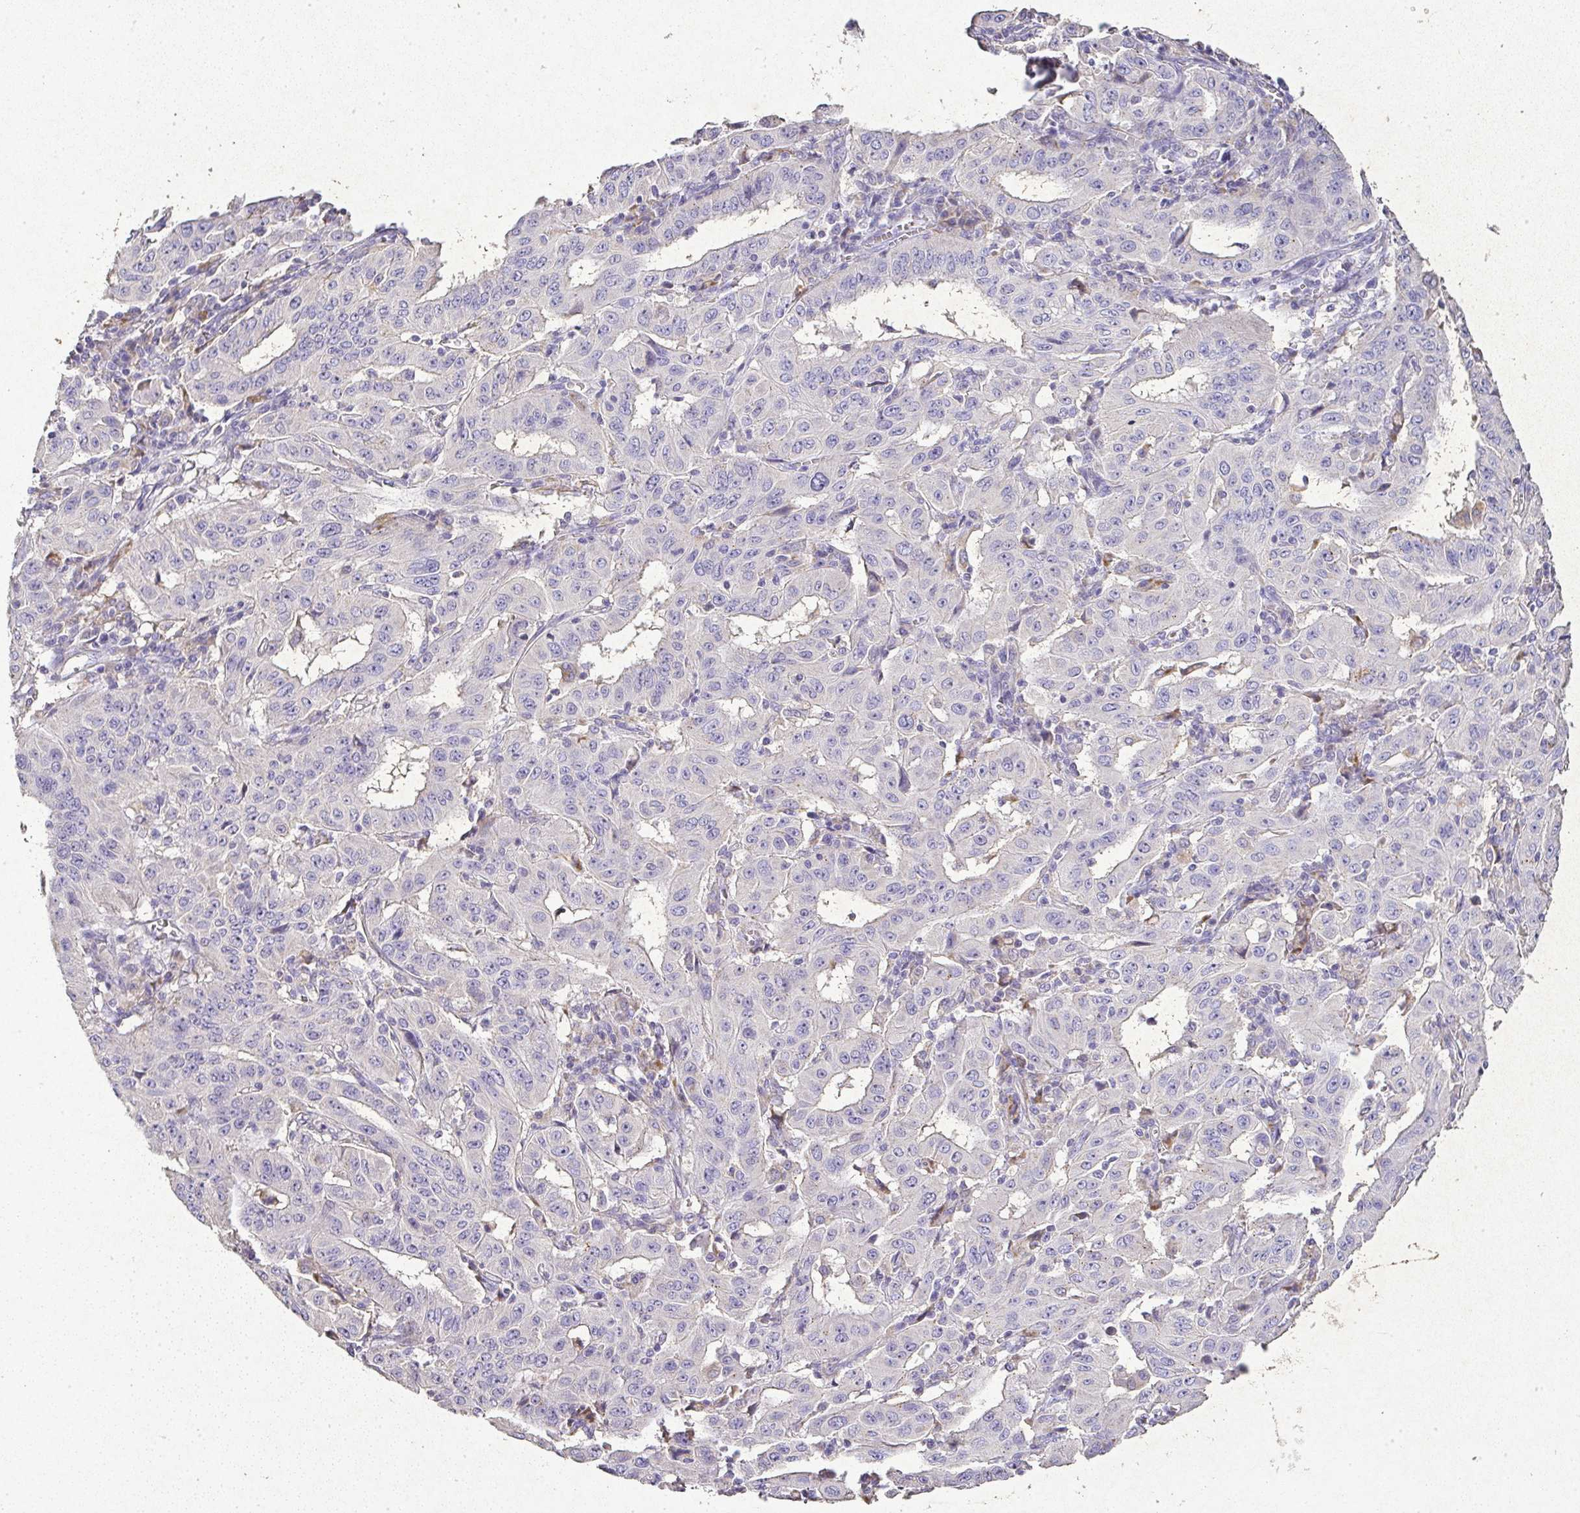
{"staining": {"intensity": "negative", "quantity": "none", "location": "none"}, "tissue": "pancreatic cancer", "cell_type": "Tumor cells", "image_type": "cancer", "snomed": [{"axis": "morphology", "description": "Adenocarcinoma, NOS"}, {"axis": "topography", "description": "Pancreas"}], "caption": "High magnification brightfield microscopy of pancreatic cancer stained with DAB (3,3'-diaminobenzidine) (brown) and counterstained with hematoxylin (blue): tumor cells show no significant expression. (Stains: DAB (3,3'-diaminobenzidine) immunohistochemistry (IHC) with hematoxylin counter stain, Microscopy: brightfield microscopy at high magnification).", "gene": "RPS2", "patient": {"sex": "male", "age": 63}}